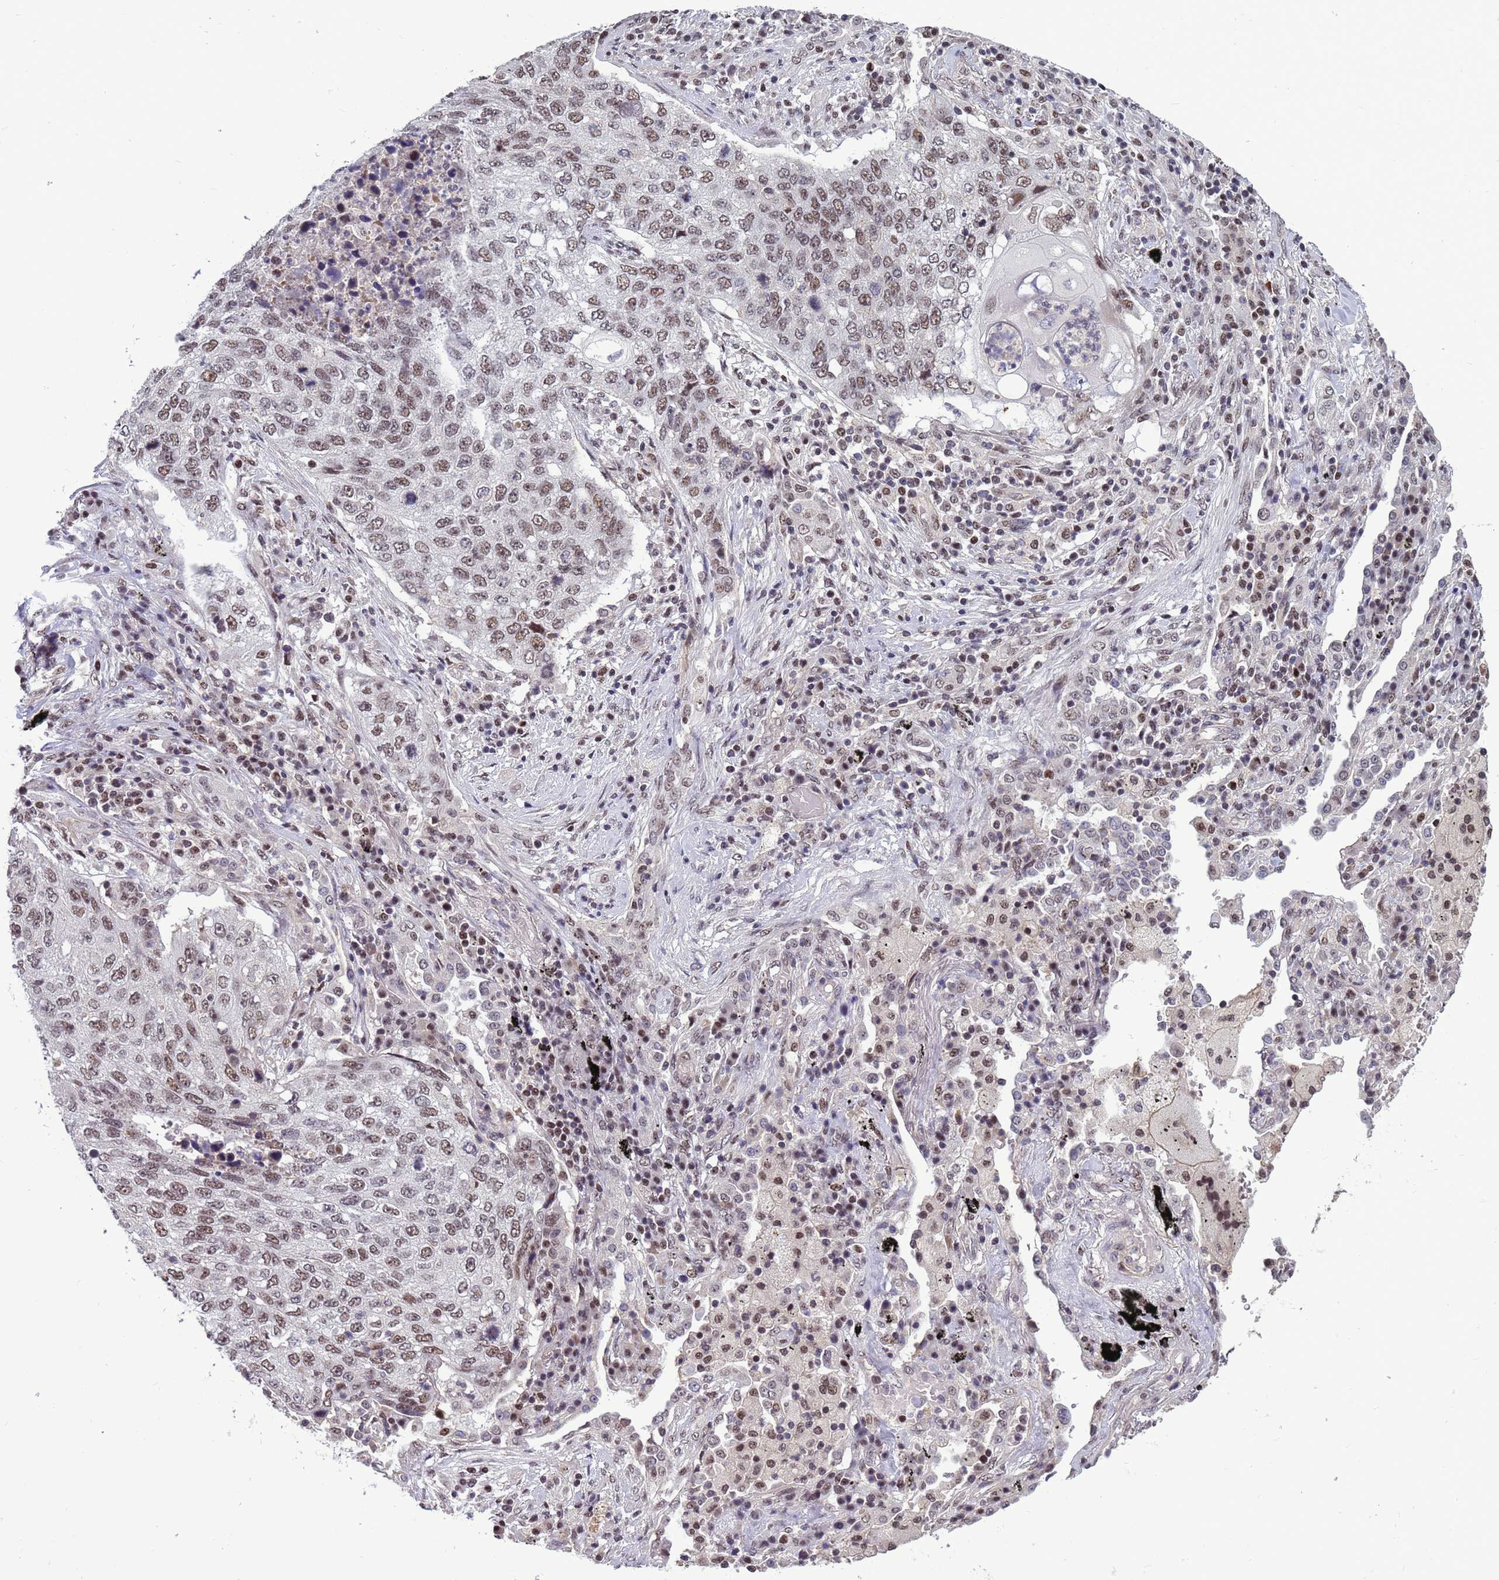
{"staining": {"intensity": "moderate", "quantity": ">75%", "location": "nuclear"}, "tissue": "lung cancer", "cell_type": "Tumor cells", "image_type": "cancer", "snomed": [{"axis": "morphology", "description": "Squamous cell carcinoma, NOS"}, {"axis": "topography", "description": "Lung"}], "caption": "An immunohistochemistry histopathology image of neoplastic tissue is shown. Protein staining in brown shows moderate nuclear positivity in lung cancer within tumor cells.", "gene": "NSL1", "patient": {"sex": "female", "age": 63}}